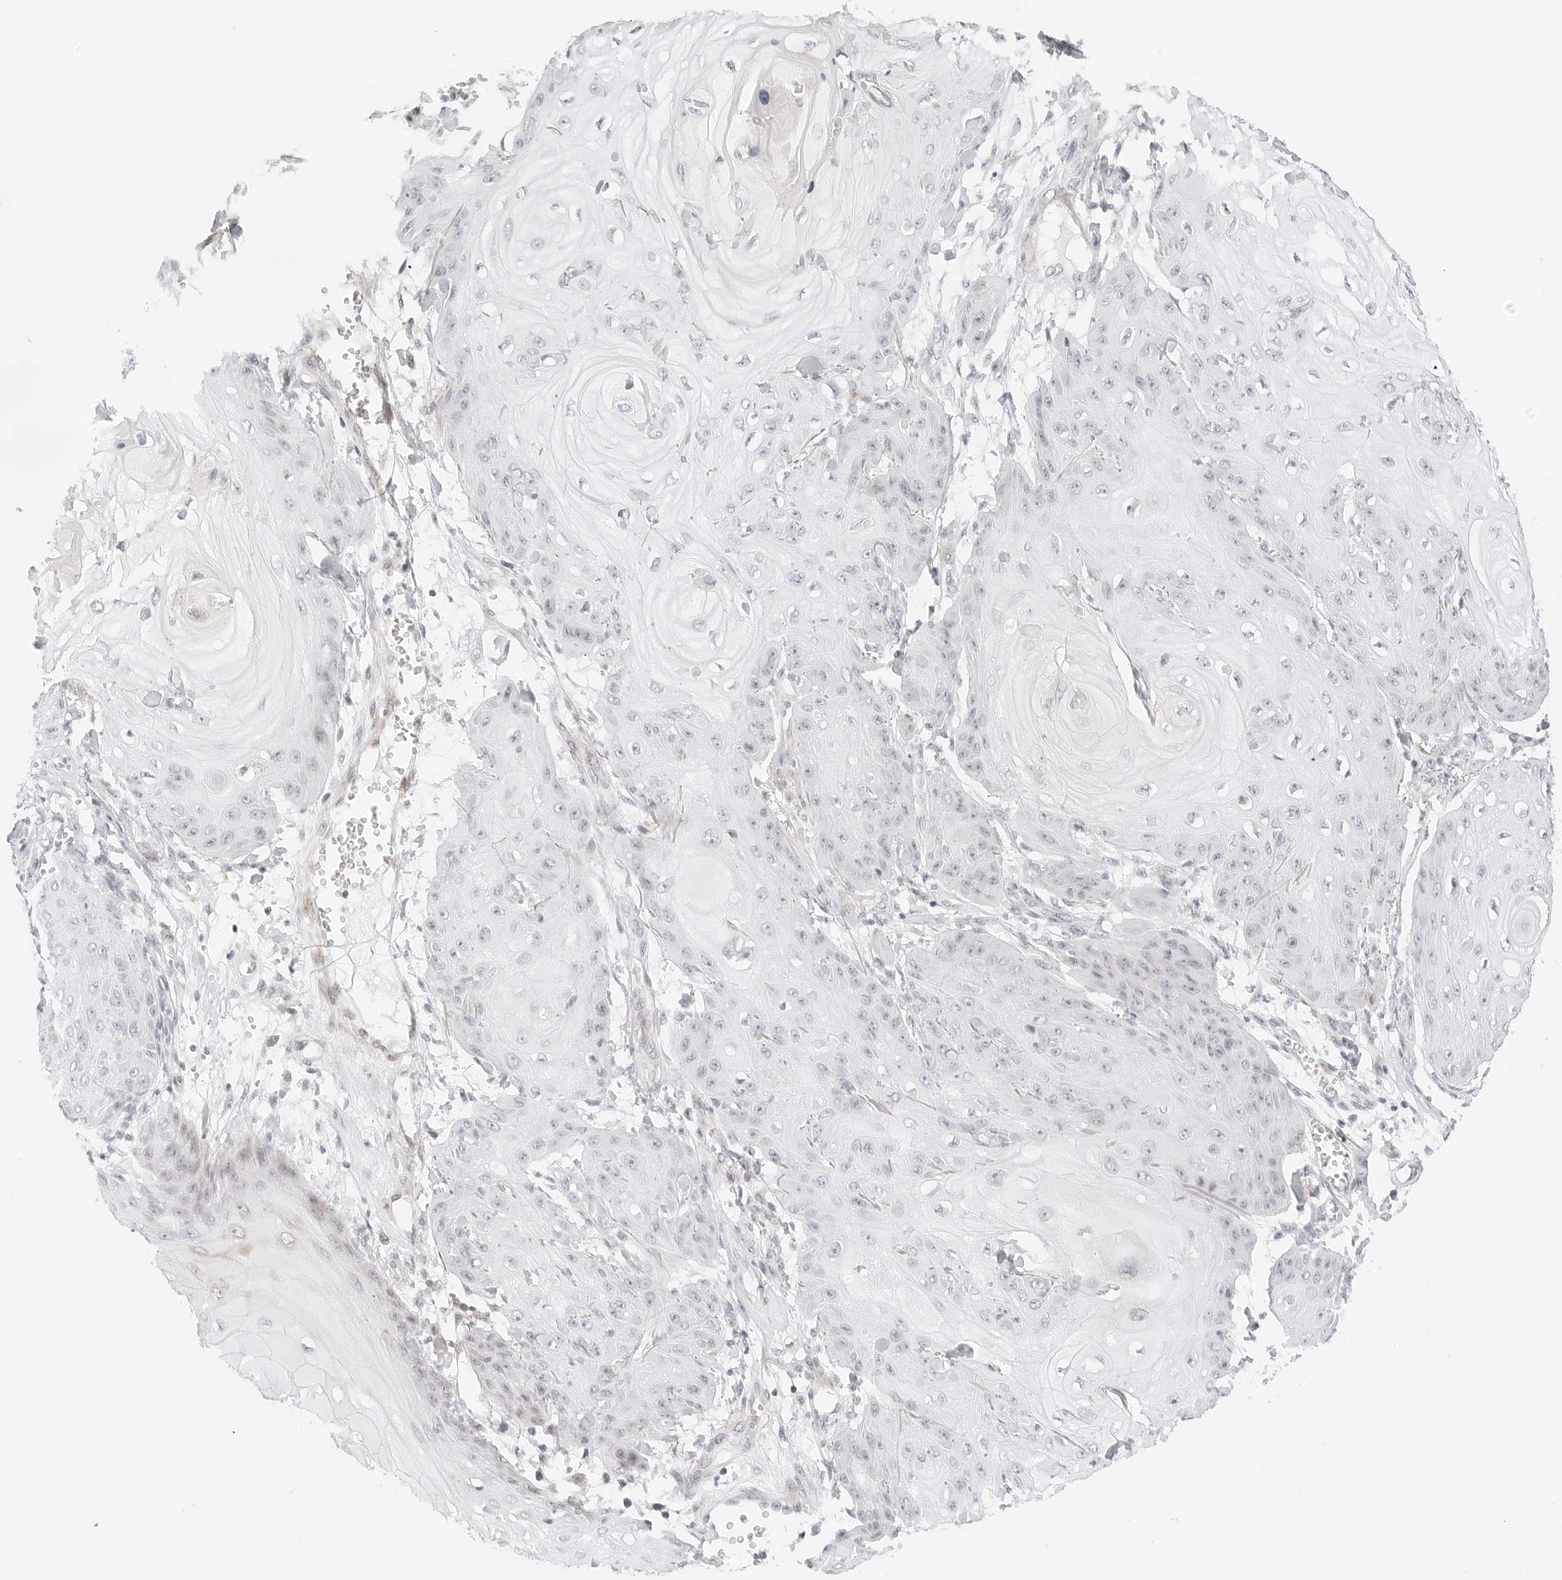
{"staining": {"intensity": "negative", "quantity": "none", "location": "none"}, "tissue": "skin cancer", "cell_type": "Tumor cells", "image_type": "cancer", "snomed": [{"axis": "morphology", "description": "Squamous cell carcinoma, NOS"}, {"axis": "topography", "description": "Skin"}], "caption": "Image shows no significant protein expression in tumor cells of skin cancer. The staining is performed using DAB brown chromogen with nuclei counter-stained in using hematoxylin.", "gene": "PARP10", "patient": {"sex": "male", "age": 74}}